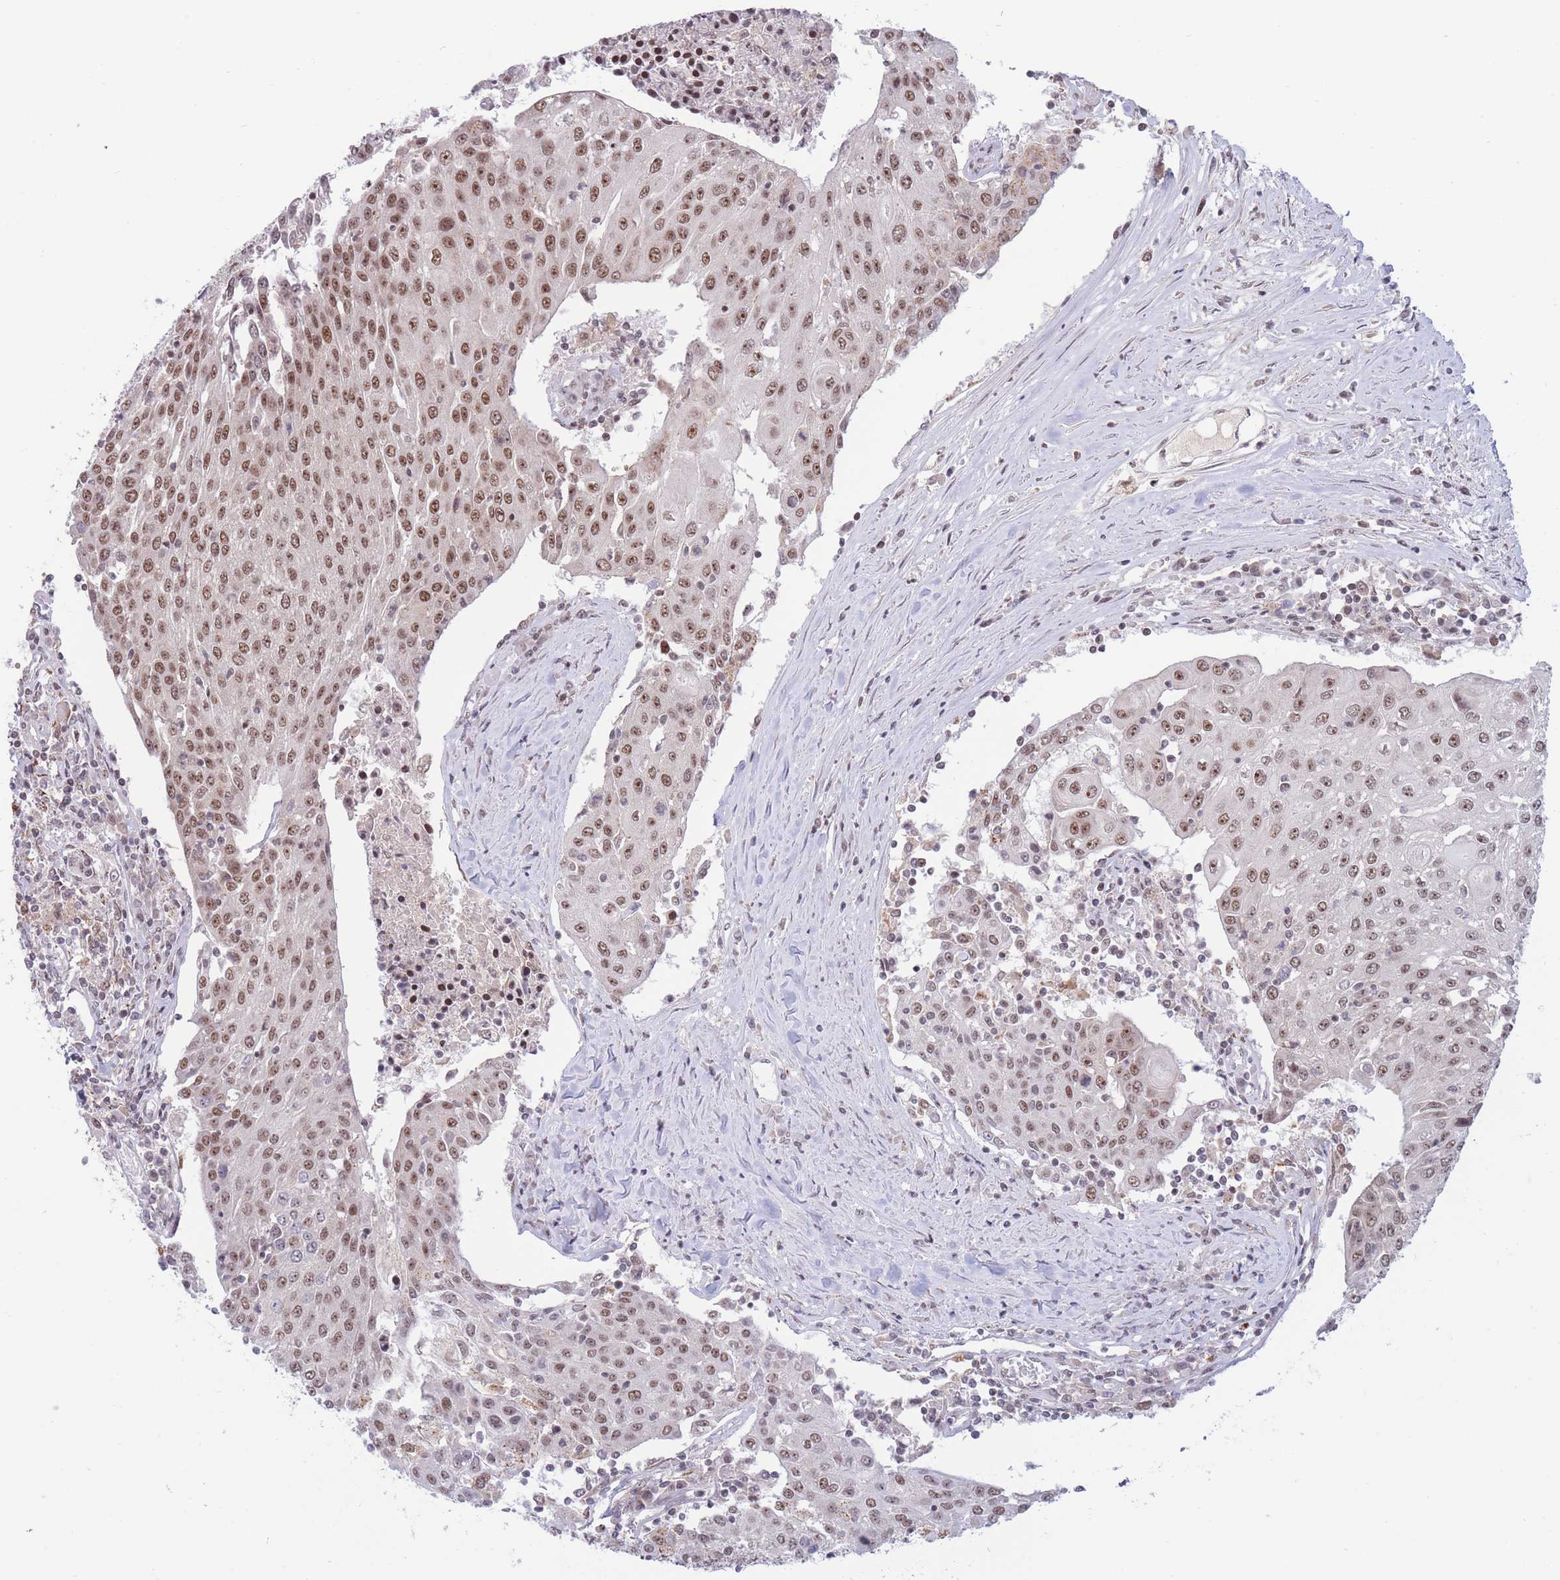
{"staining": {"intensity": "moderate", "quantity": ">75%", "location": "cytoplasmic/membranous"}, "tissue": "urothelial cancer", "cell_type": "Tumor cells", "image_type": "cancer", "snomed": [{"axis": "morphology", "description": "Urothelial carcinoma, High grade"}, {"axis": "topography", "description": "Urinary bladder"}], "caption": "Immunohistochemical staining of high-grade urothelial carcinoma reveals medium levels of moderate cytoplasmic/membranous positivity in approximately >75% of tumor cells. The protein is stained brown, and the nuclei are stained in blue (DAB (3,3'-diaminobenzidine) IHC with brightfield microscopy, high magnification).", "gene": "TARBP2", "patient": {"sex": "female", "age": 85}}